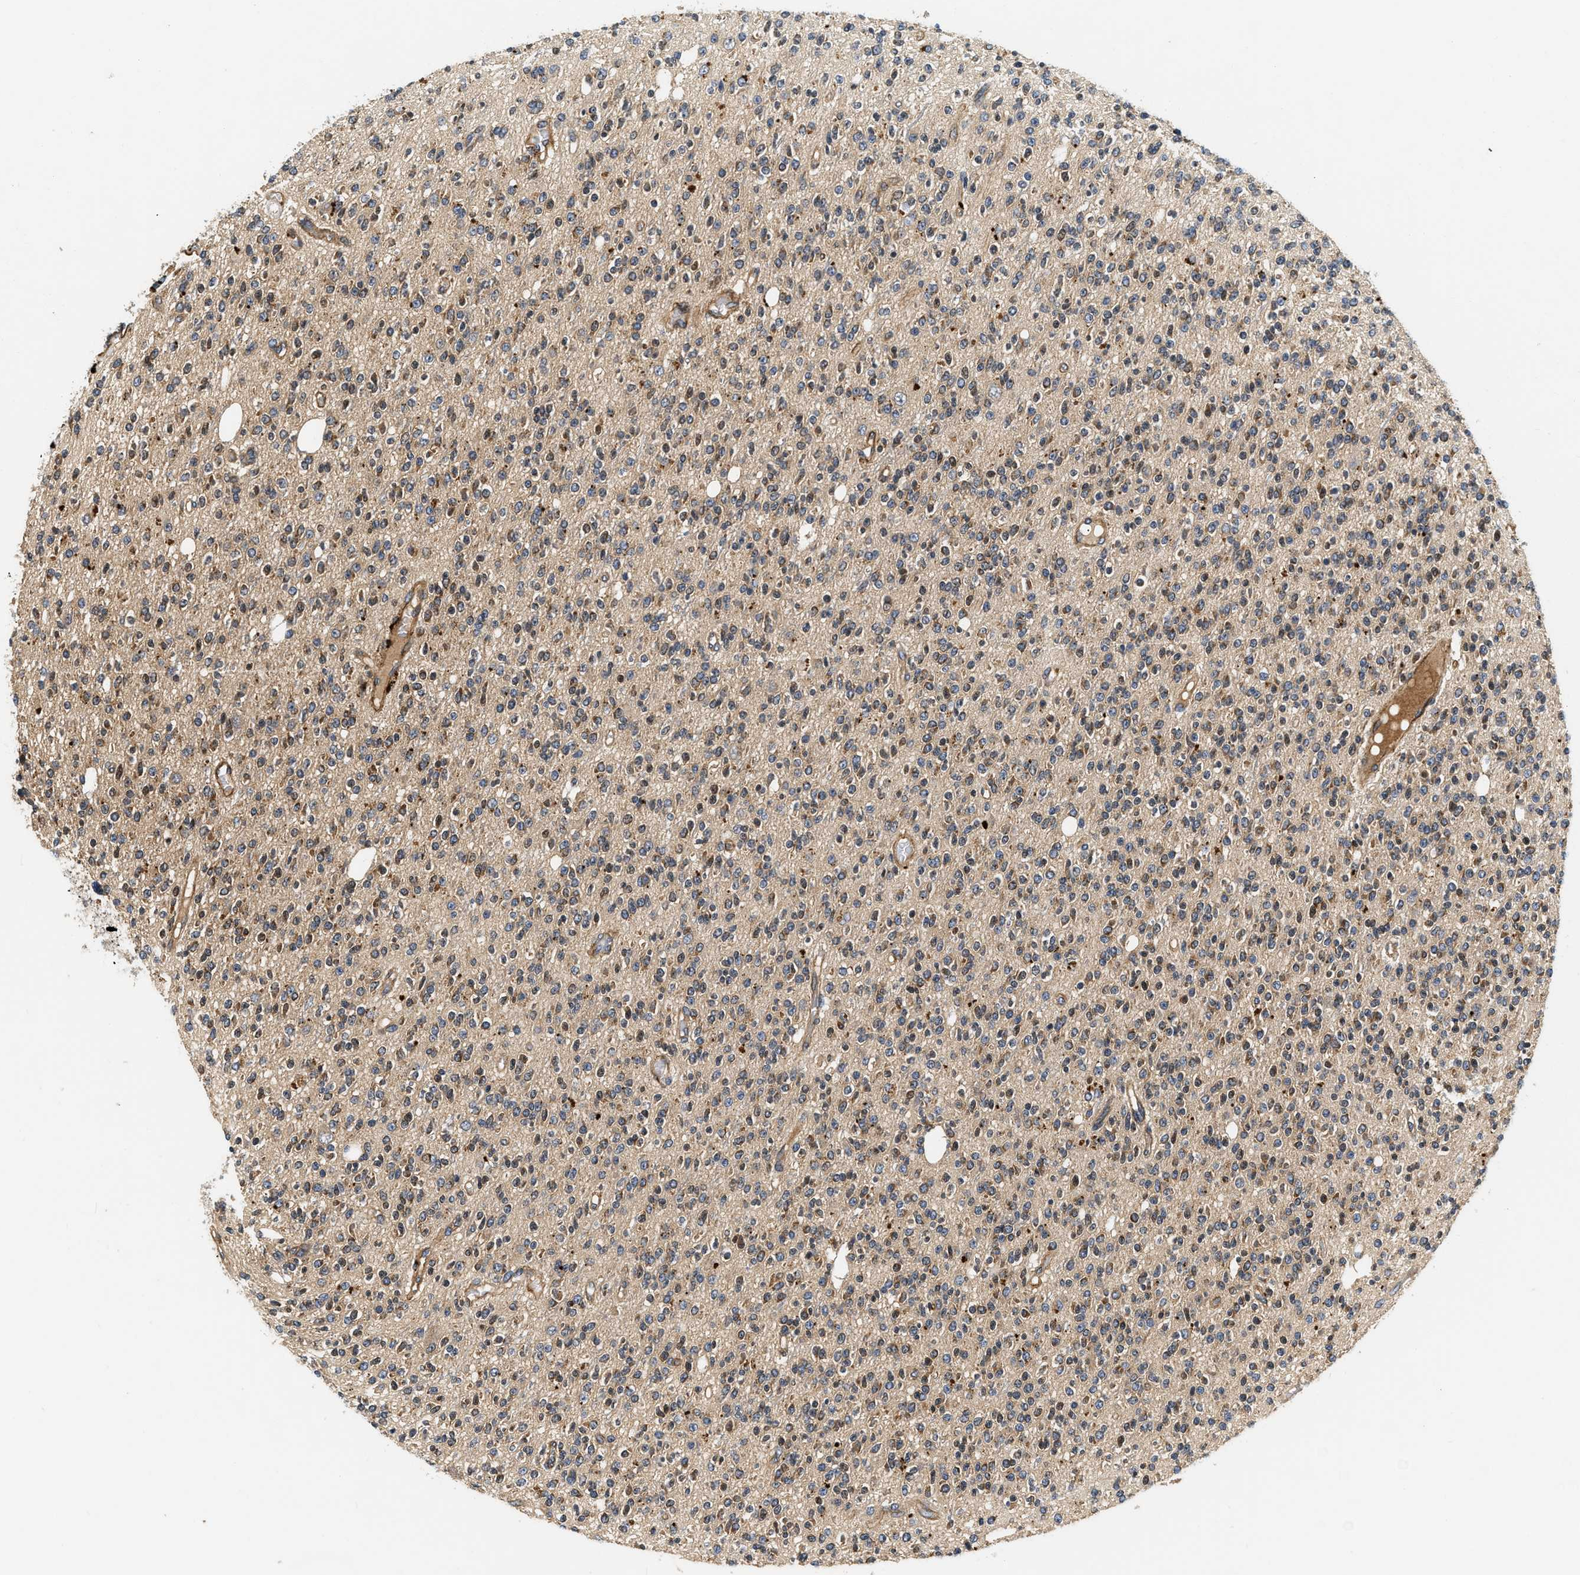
{"staining": {"intensity": "moderate", "quantity": "25%-75%", "location": "cytoplasmic/membranous"}, "tissue": "glioma", "cell_type": "Tumor cells", "image_type": "cancer", "snomed": [{"axis": "morphology", "description": "Glioma, malignant, High grade"}, {"axis": "topography", "description": "Brain"}], "caption": "High-grade glioma (malignant) was stained to show a protein in brown. There is medium levels of moderate cytoplasmic/membranous positivity in approximately 25%-75% of tumor cells. (DAB IHC, brown staining for protein, blue staining for nuclei).", "gene": "NME6", "patient": {"sex": "male", "age": 34}}